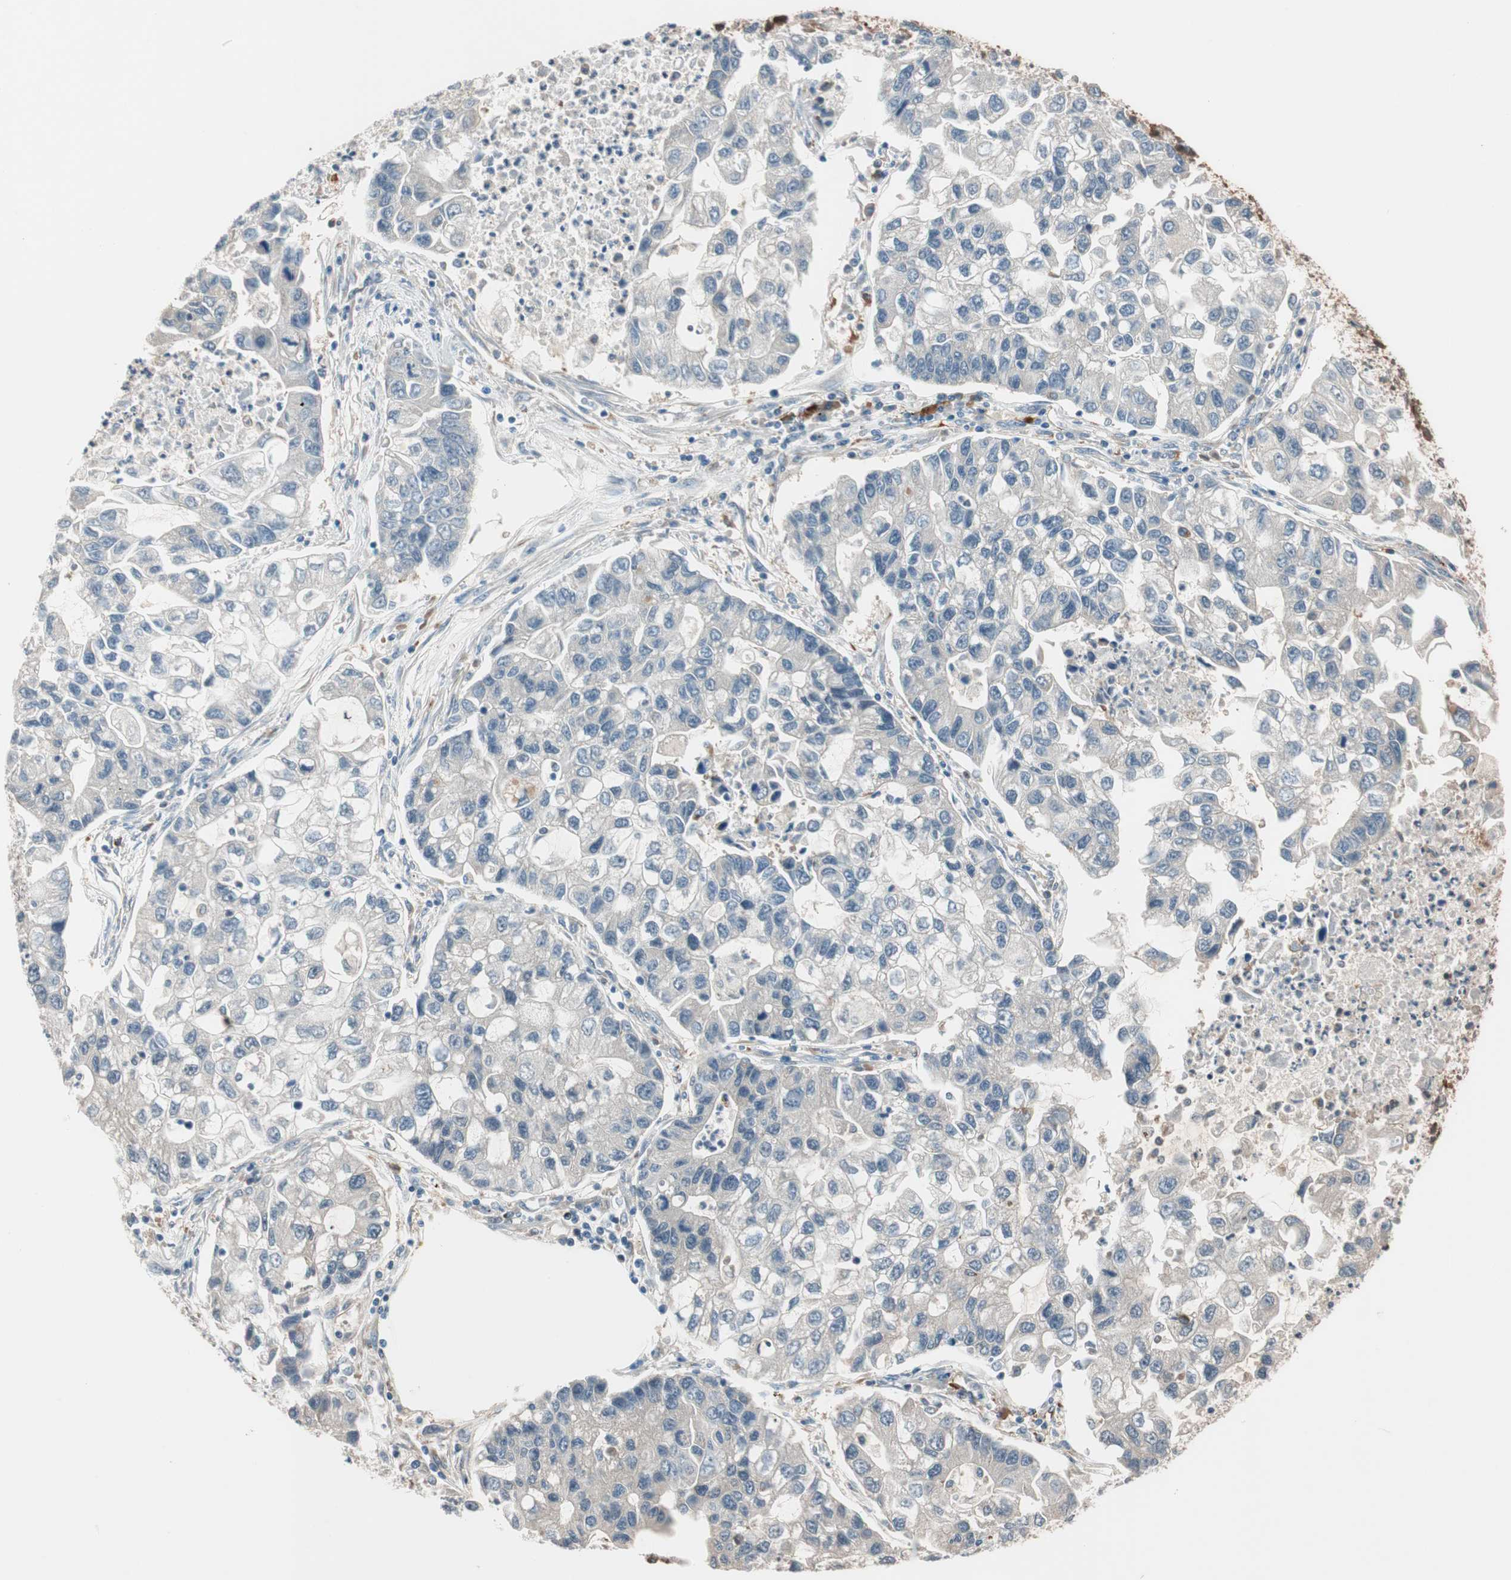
{"staining": {"intensity": "negative", "quantity": "none", "location": "none"}, "tissue": "lung cancer", "cell_type": "Tumor cells", "image_type": "cancer", "snomed": [{"axis": "morphology", "description": "Adenocarcinoma, NOS"}, {"axis": "topography", "description": "Lung"}], "caption": "Tumor cells show no significant protein expression in lung adenocarcinoma. Nuclei are stained in blue.", "gene": "PIK3R3", "patient": {"sex": "female", "age": 51}}